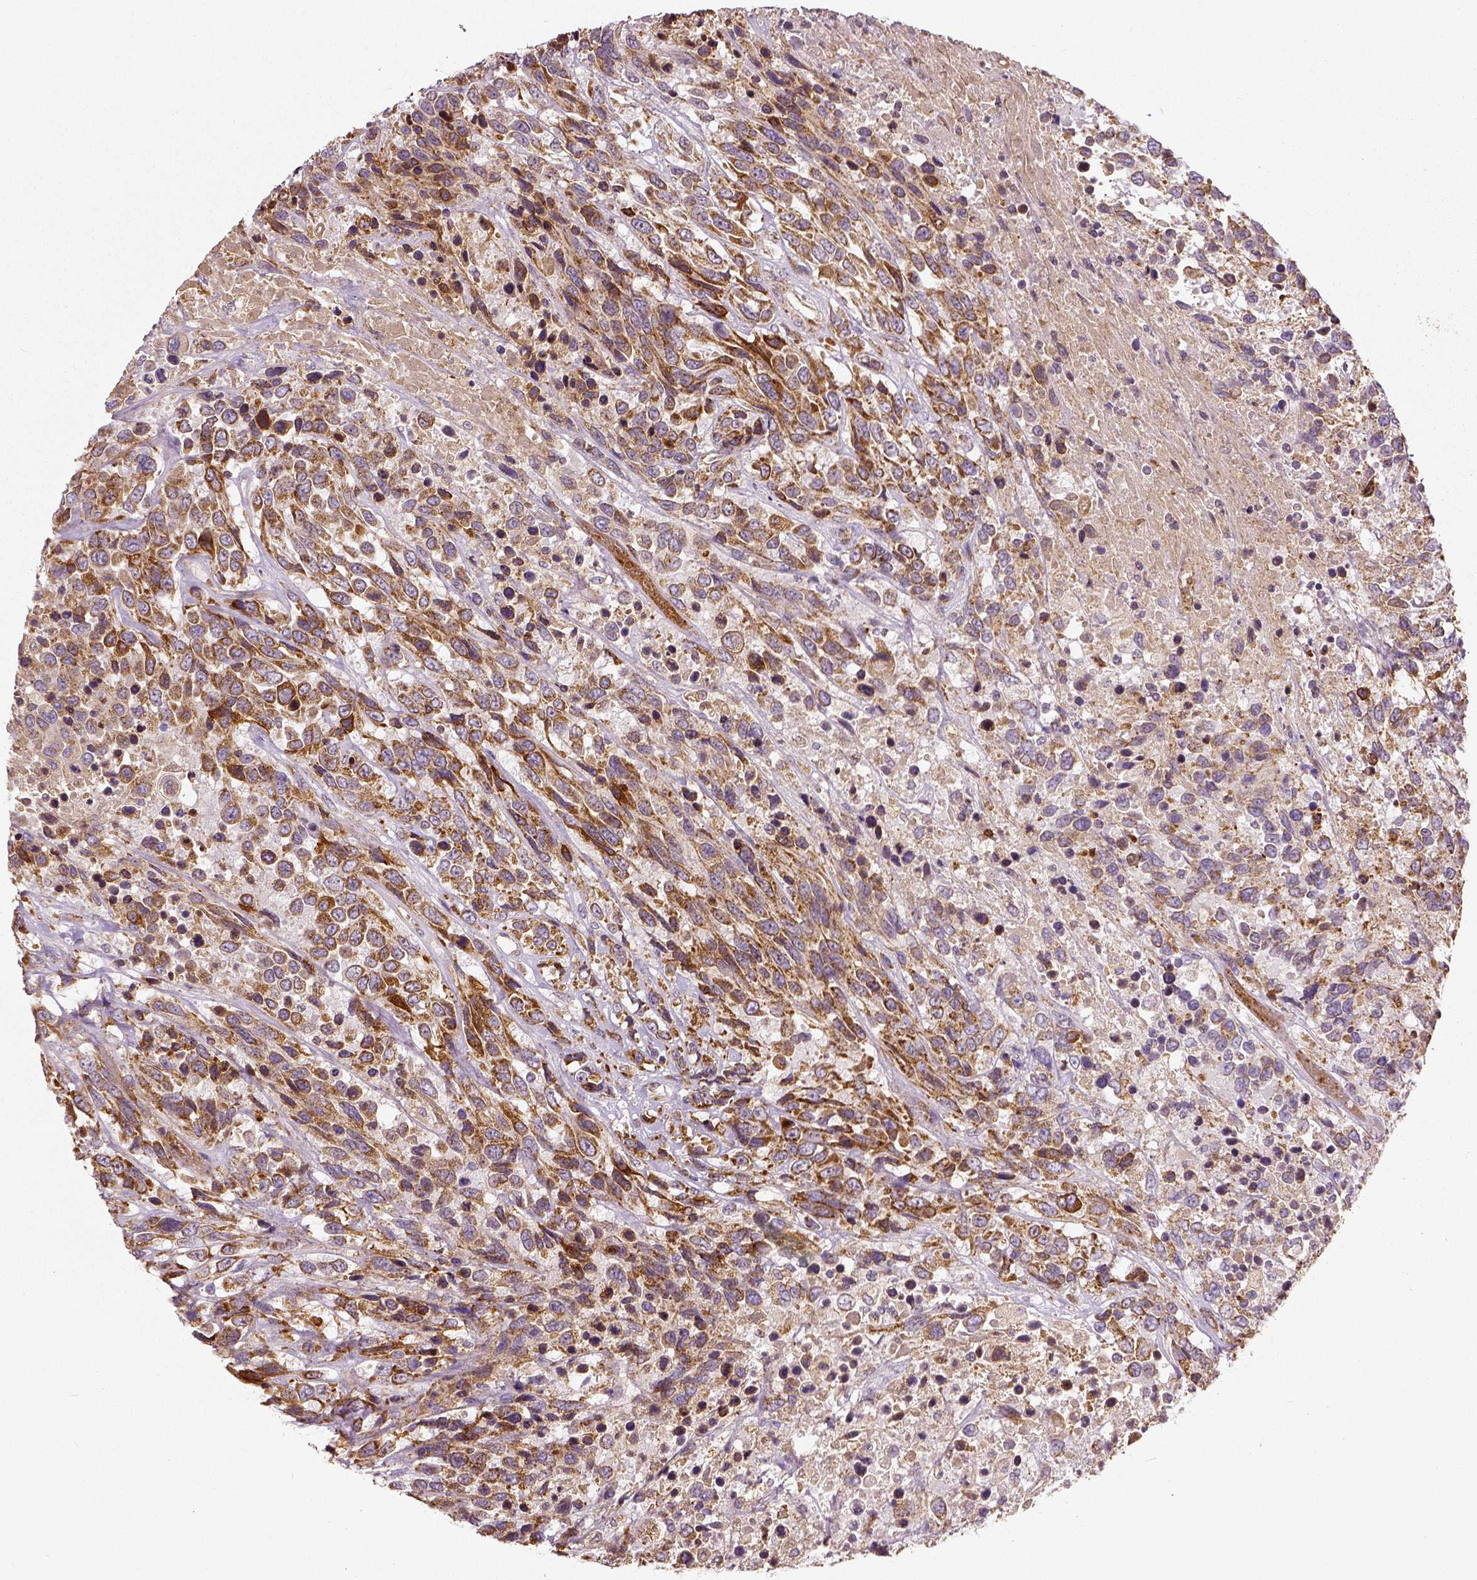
{"staining": {"intensity": "moderate", "quantity": ">75%", "location": "cytoplasmic/membranous"}, "tissue": "urothelial cancer", "cell_type": "Tumor cells", "image_type": "cancer", "snomed": [{"axis": "morphology", "description": "Urothelial carcinoma, High grade"}, {"axis": "topography", "description": "Urinary bladder"}], "caption": "Urothelial cancer stained with immunohistochemistry (IHC) reveals moderate cytoplasmic/membranous staining in about >75% of tumor cells.", "gene": "PGAM5", "patient": {"sex": "female", "age": 70}}